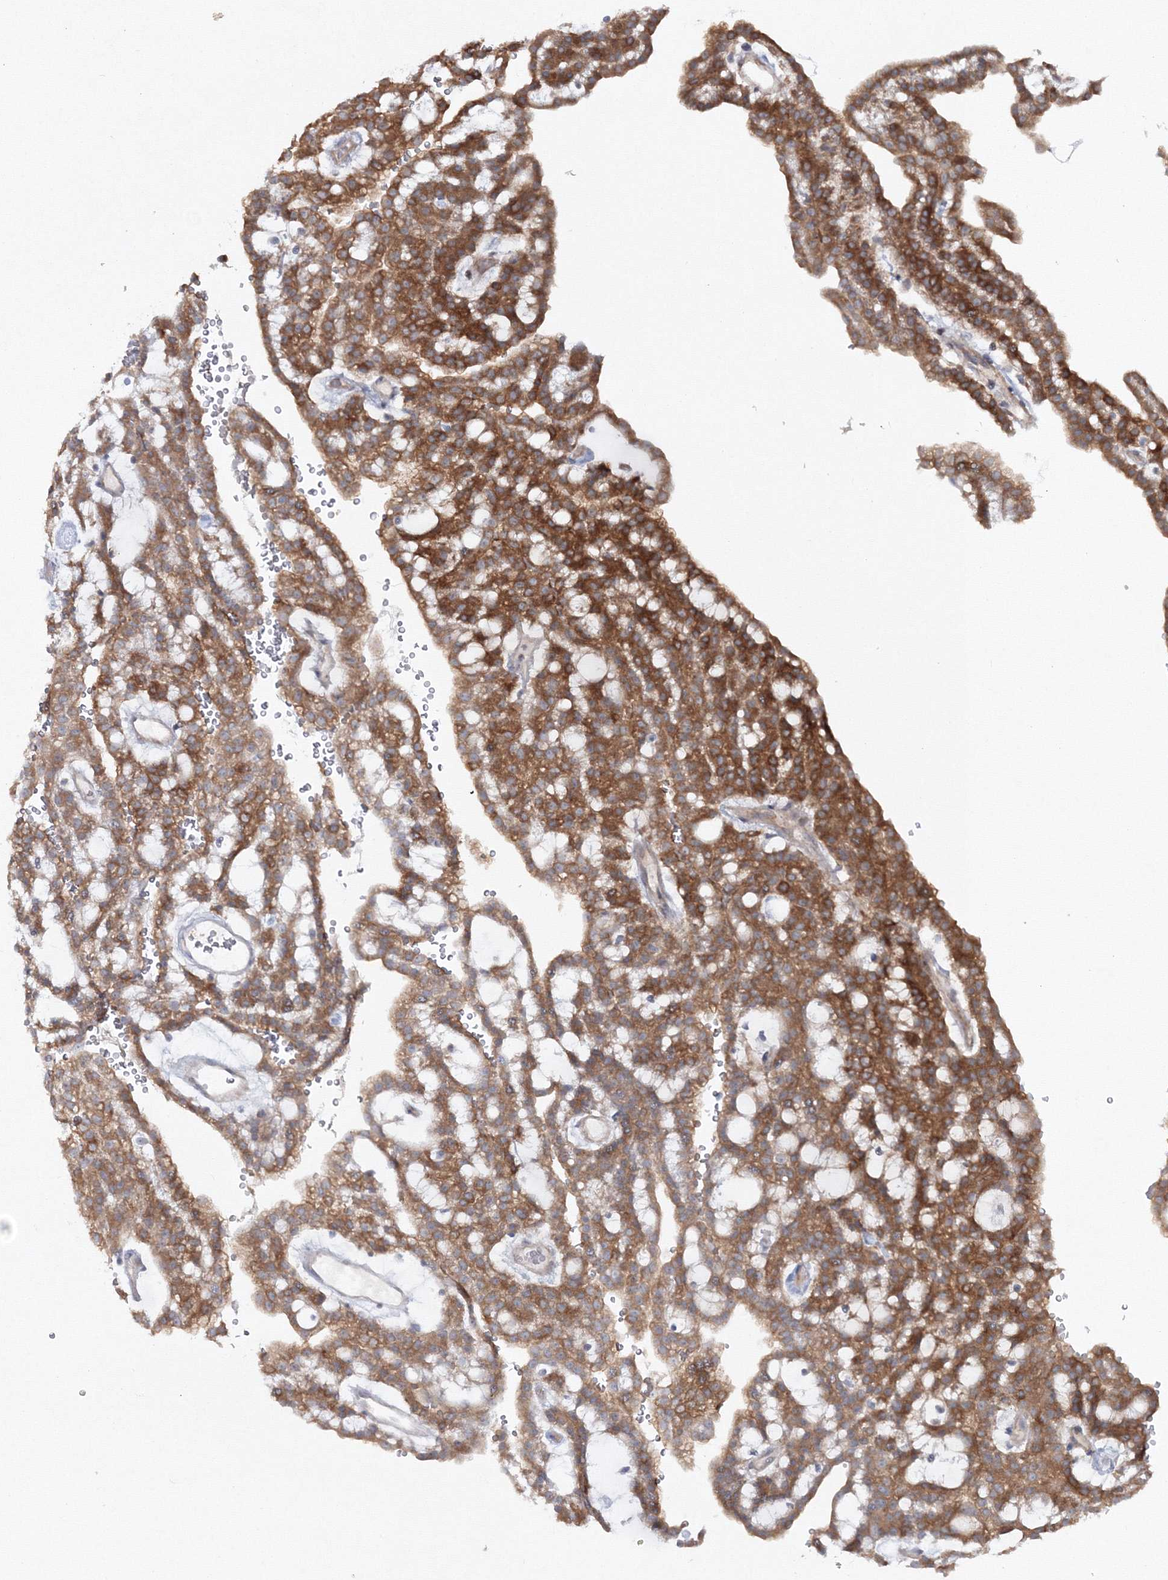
{"staining": {"intensity": "moderate", "quantity": ">75%", "location": "cytoplasmic/membranous"}, "tissue": "renal cancer", "cell_type": "Tumor cells", "image_type": "cancer", "snomed": [{"axis": "morphology", "description": "Adenocarcinoma, NOS"}, {"axis": "topography", "description": "Kidney"}], "caption": "Immunohistochemical staining of renal cancer shows medium levels of moderate cytoplasmic/membranous staining in approximately >75% of tumor cells.", "gene": "IPMK", "patient": {"sex": "male", "age": 63}}